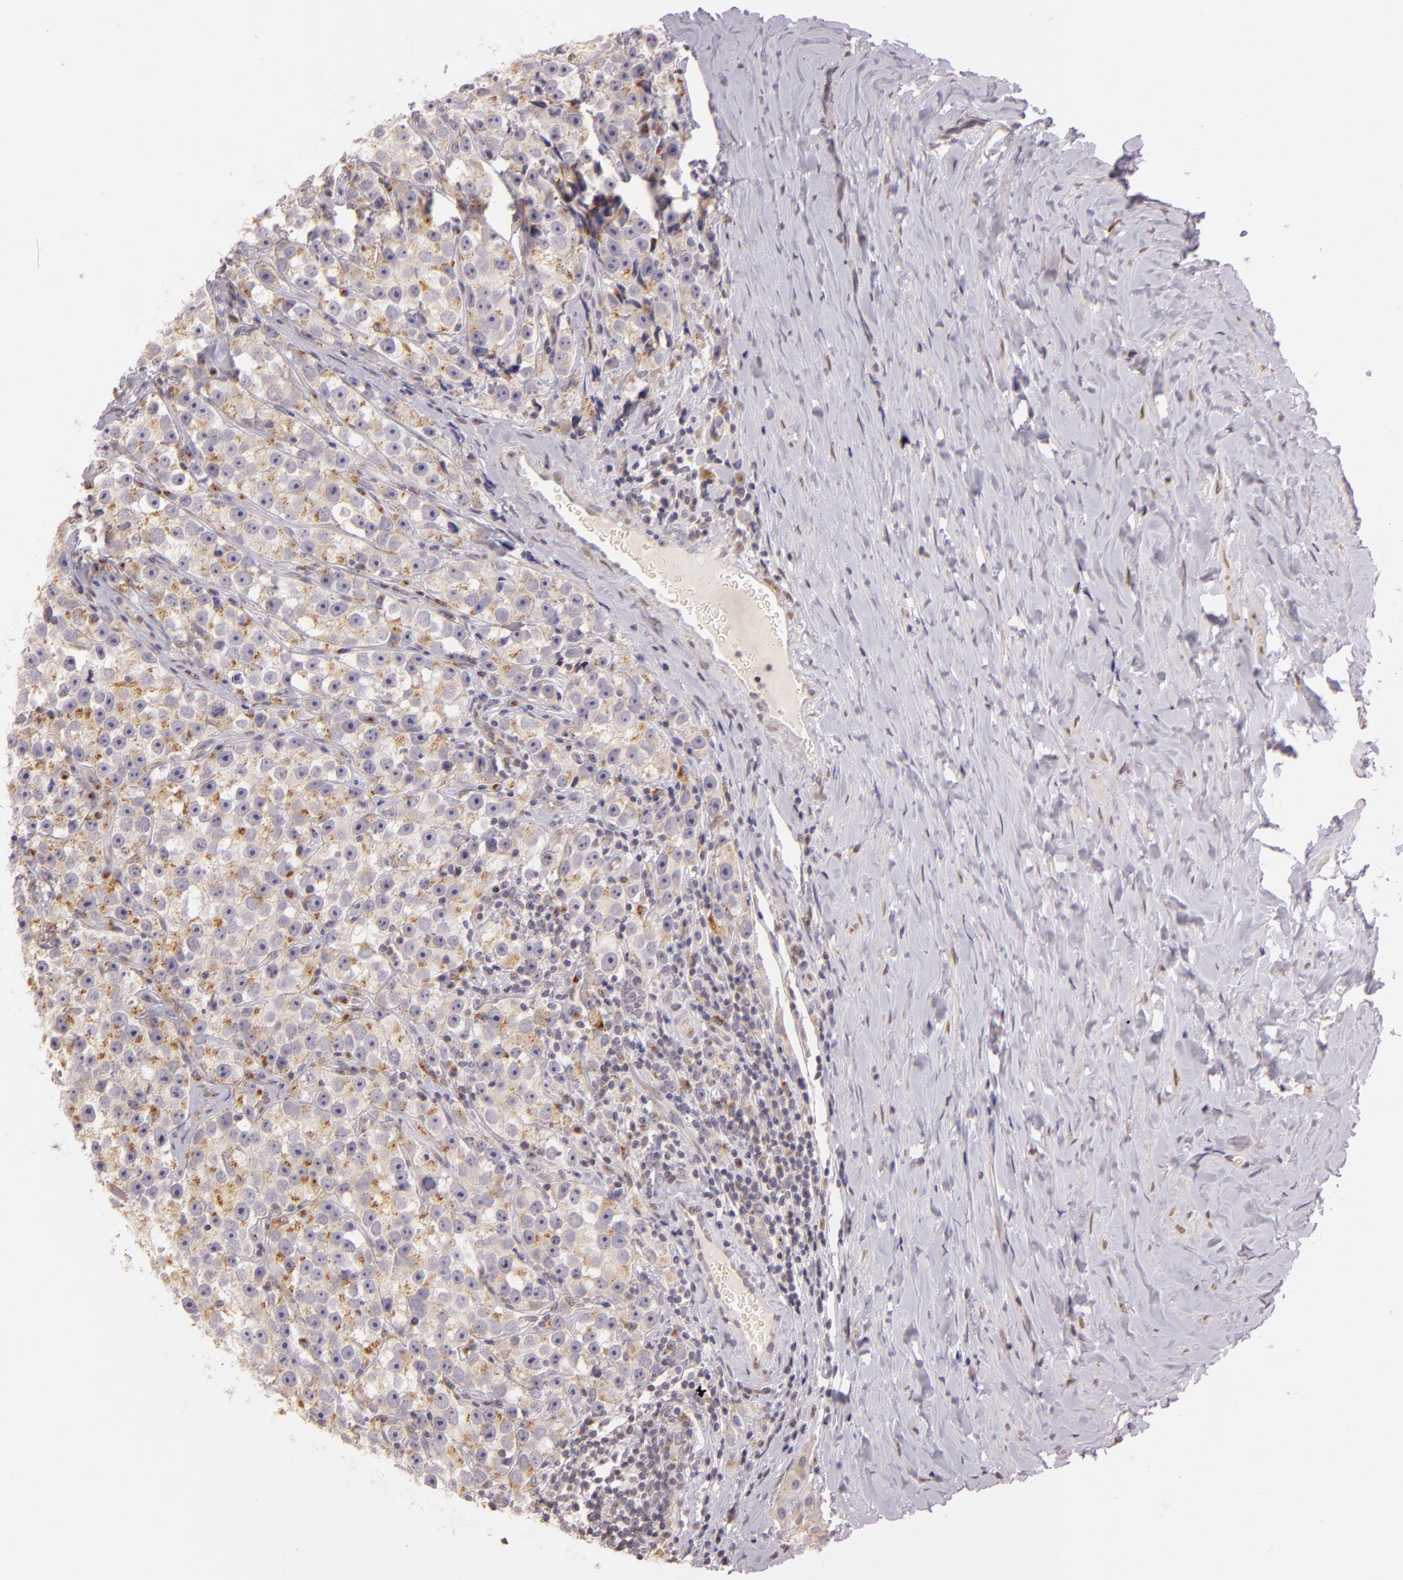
{"staining": {"intensity": "weak", "quantity": ">75%", "location": "cytoplasmic/membranous"}, "tissue": "testis cancer", "cell_type": "Tumor cells", "image_type": "cancer", "snomed": [{"axis": "morphology", "description": "Seminoma, NOS"}, {"axis": "topography", "description": "Testis"}], "caption": "A low amount of weak cytoplasmic/membranous staining is present in approximately >75% of tumor cells in seminoma (testis) tissue.", "gene": "LGMN", "patient": {"sex": "male", "age": 32}}